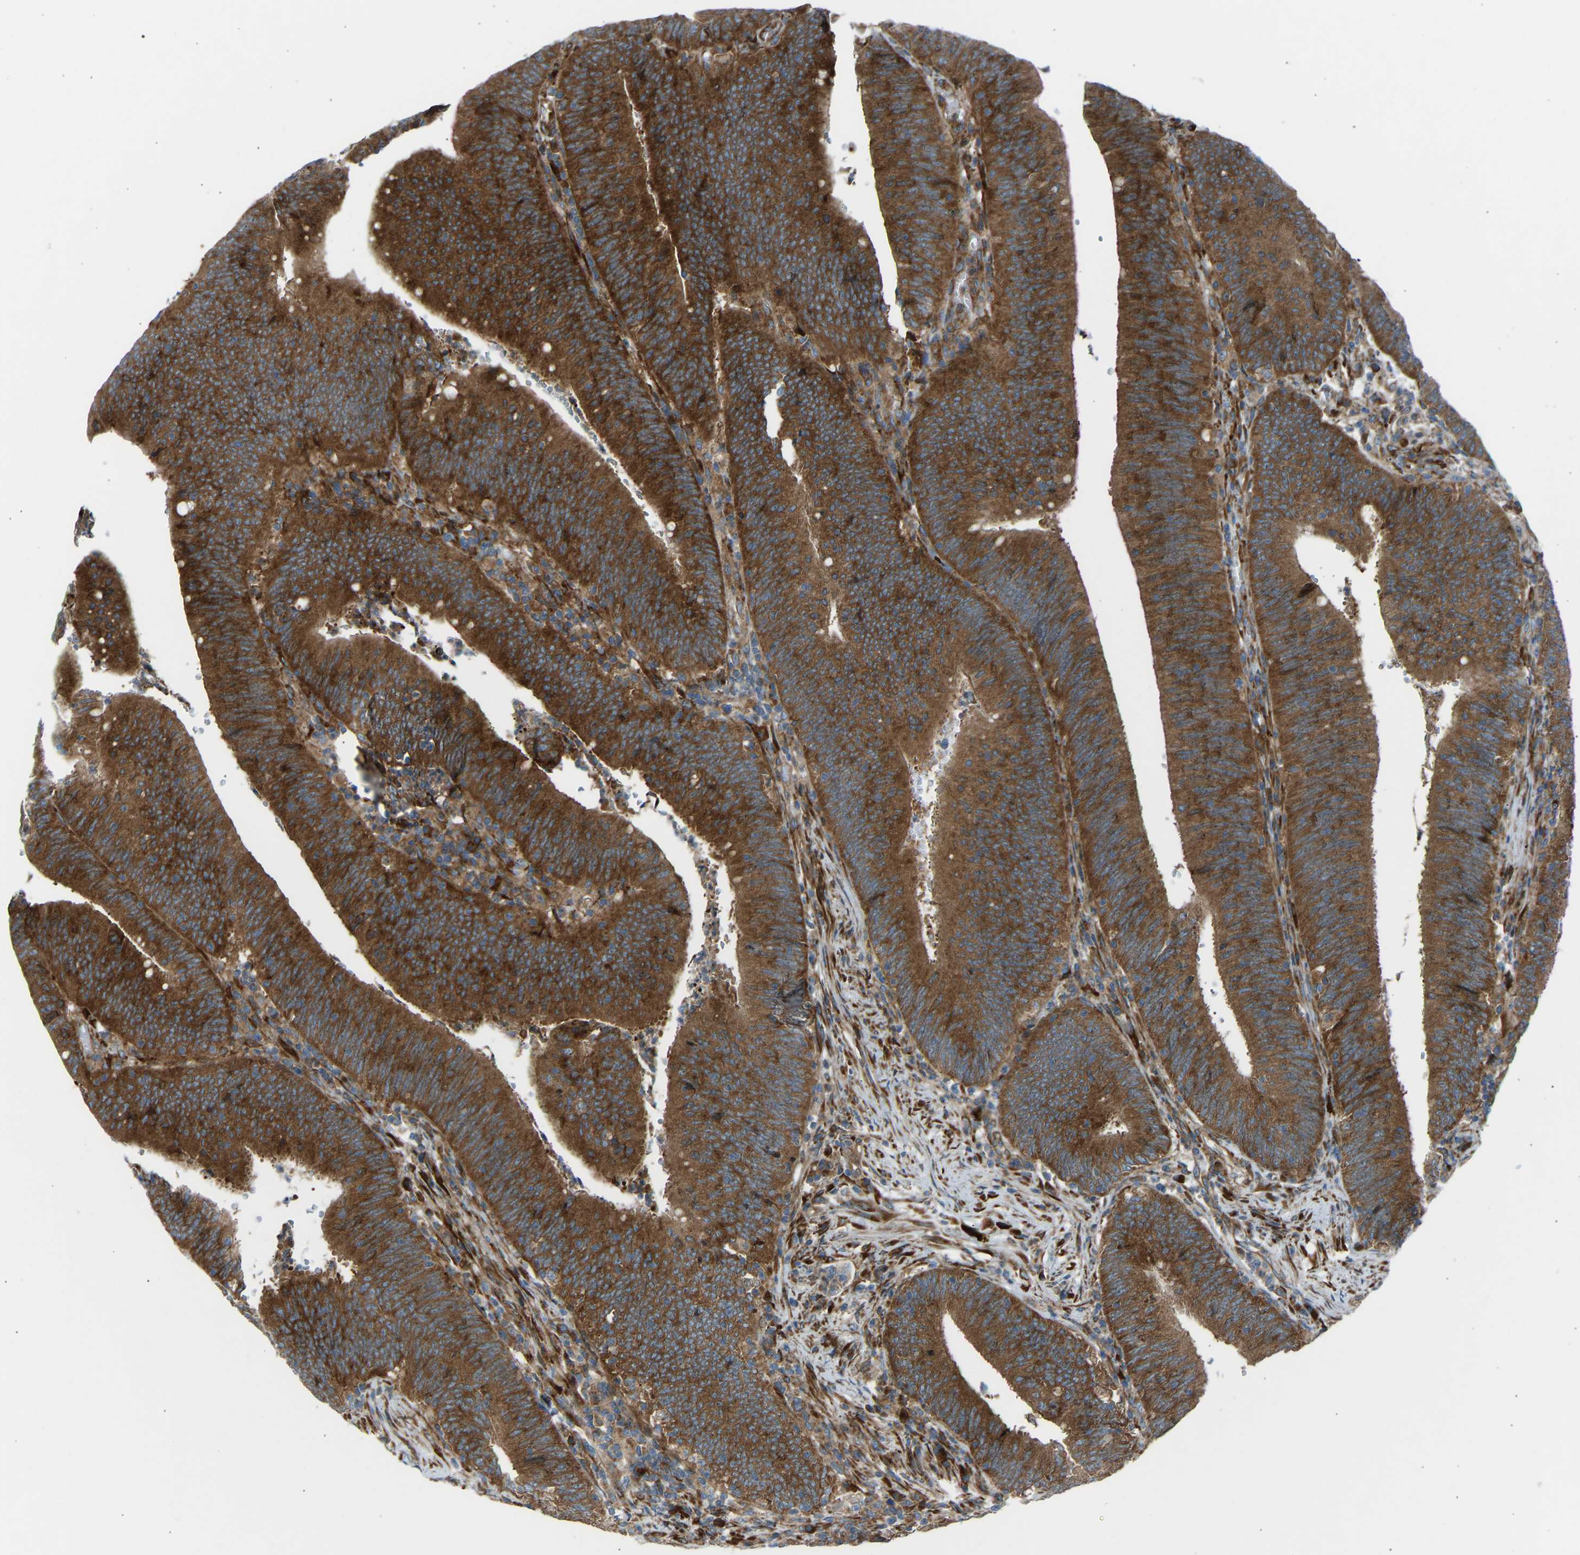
{"staining": {"intensity": "strong", "quantity": ">75%", "location": "cytoplasmic/membranous"}, "tissue": "colorectal cancer", "cell_type": "Tumor cells", "image_type": "cancer", "snomed": [{"axis": "morphology", "description": "Normal tissue, NOS"}, {"axis": "morphology", "description": "Adenocarcinoma, NOS"}, {"axis": "topography", "description": "Rectum"}], "caption": "IHC photomicrograph of colorectal cancer stained for a protein (brown), which shows high levels of strong cytoplasmic/membranous positivity in about >75% of tumor cells.", "gene": "VPS41", "patient": {"sex": "female", "age": 66}}